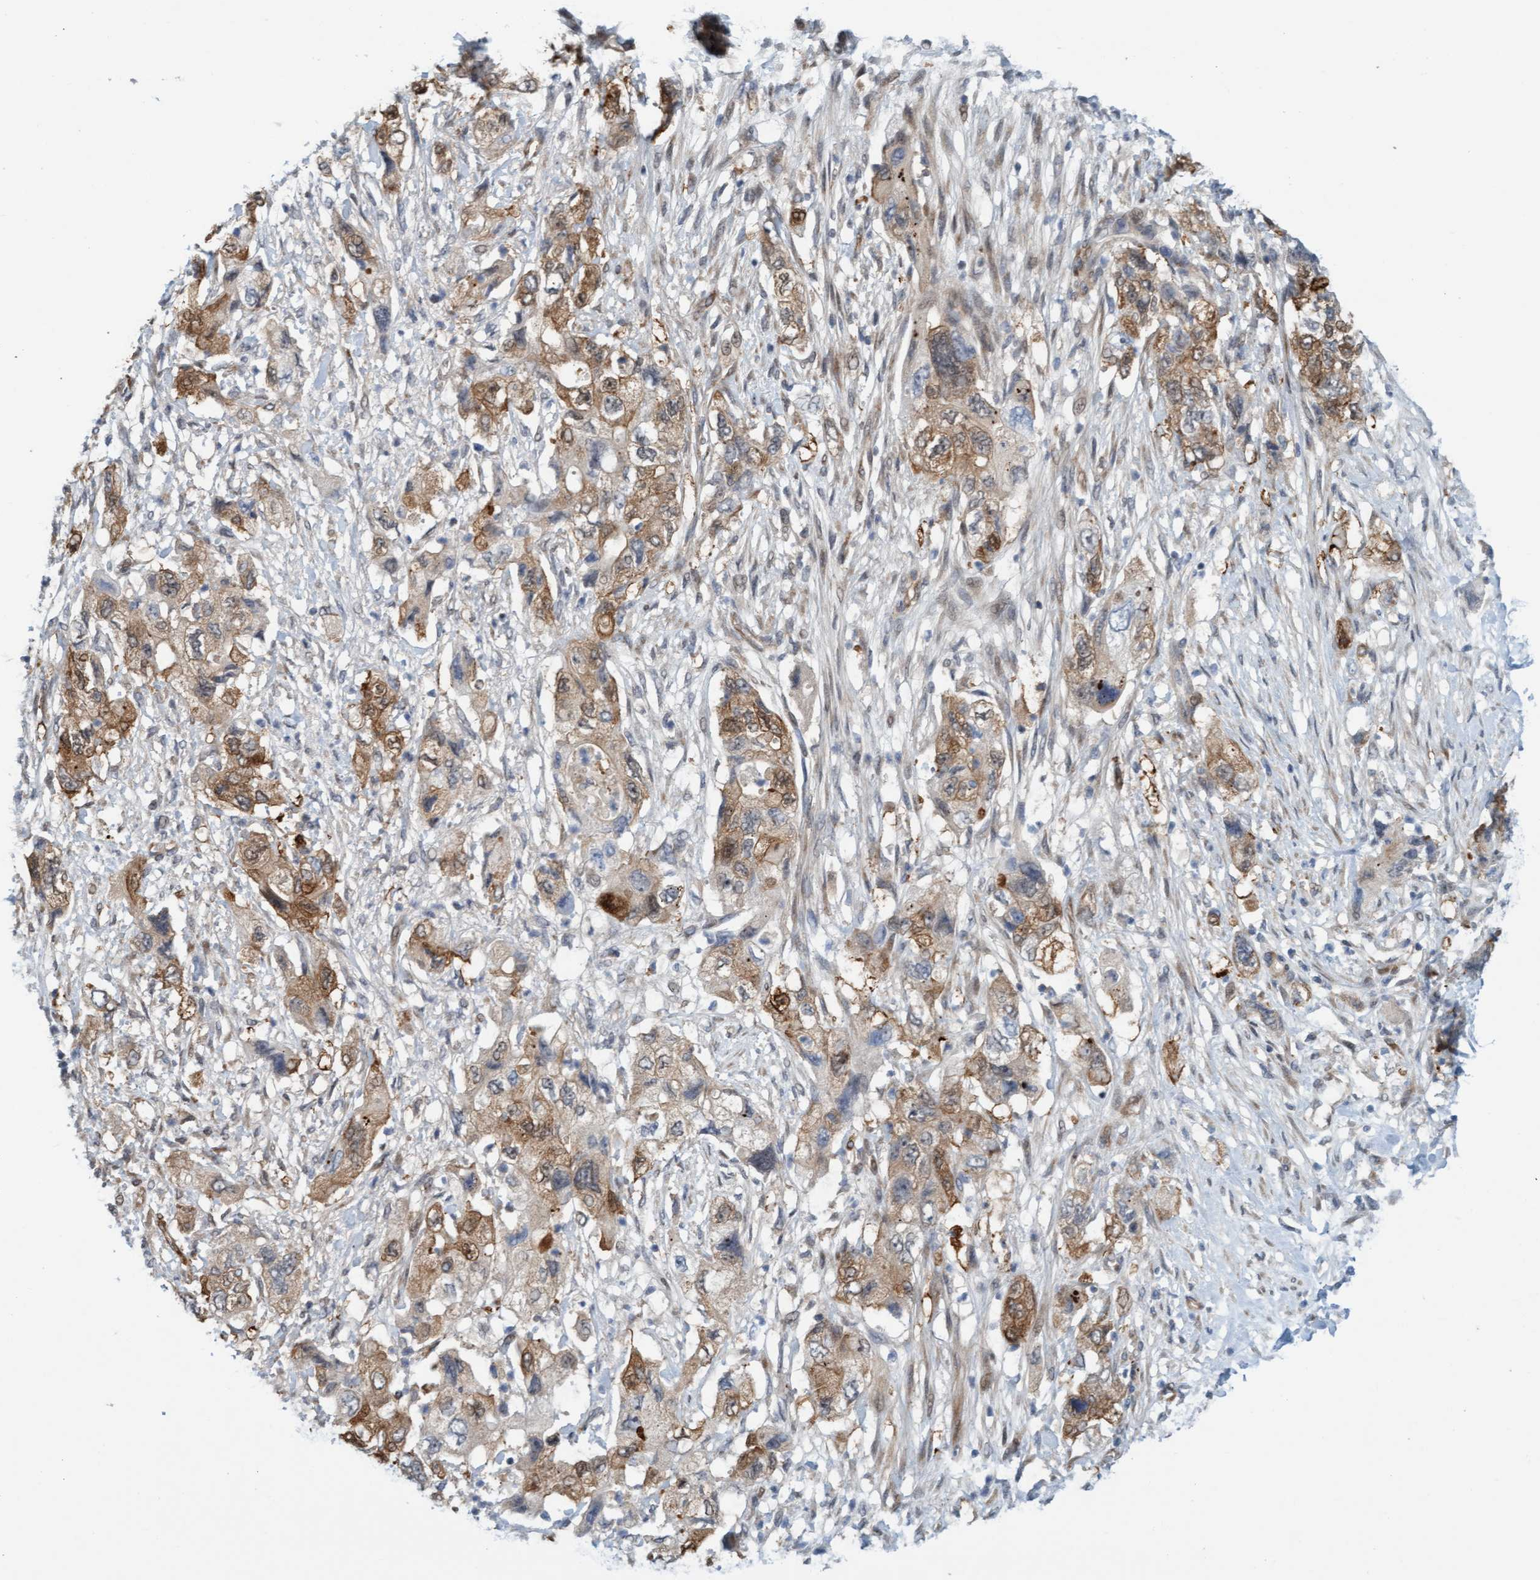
{"staining": {"intensity": "moderate", "quantity": "25%-75%", "location": "cytoplasmic/membranous"}, "tissue": "pancreatic cancer", "cell_type": "Tumor cells", "image_type": "cancer", "snomed": [{"axis": "morphology", "description": "Adenocarcinoma, NOS"}, {"axis": "topography", "description": "Pancreas"}], "caption": "Immunohistochemical staining of human pancreatic cancer reveals medium levels of moderate cytoplasmic/membranous protein positivity in about 25%-75% of tumor cells.", "gene": "EIF4EBP1", "patient": {"sex": "female", "age": 73}}